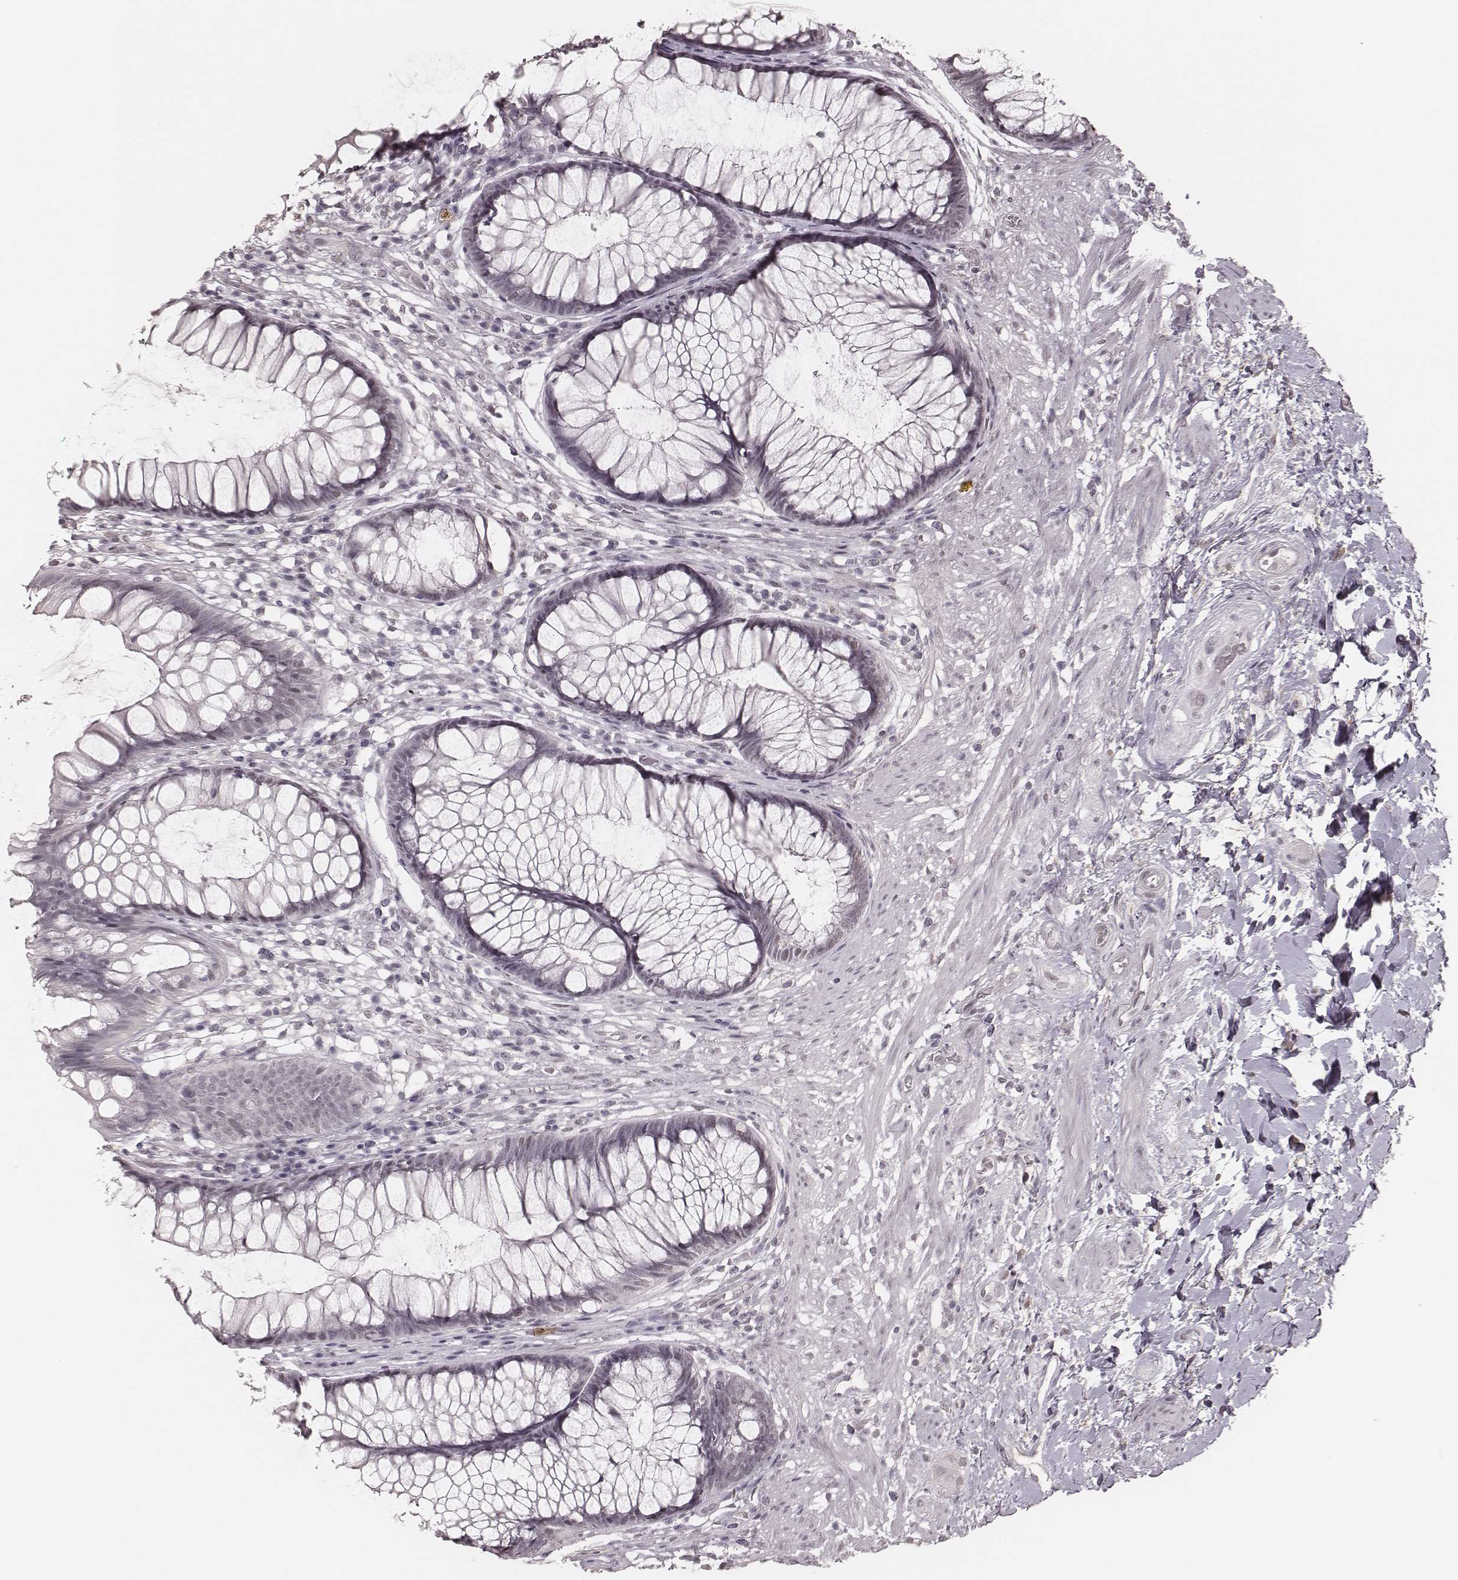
{"staining": {"intensity": "negative", "quantity": "none", "location": "none"}, "tissue": "rectum", "cell_type": "Glandular cells", "image_type": "normal", "snomed": [{"axis": "morphology", "description": "Normal tissue, NOS"}, {"axis": "topography", "description": "Smooth muscle"}, {"axis": "topography", "description": "Rectum"}], "caption": "Human rectum stained for a protein using immunohistochemistry shows no expression in glandular cells.", "gene": "KITLG", "patient": {"sex": "male", "age": 53}}